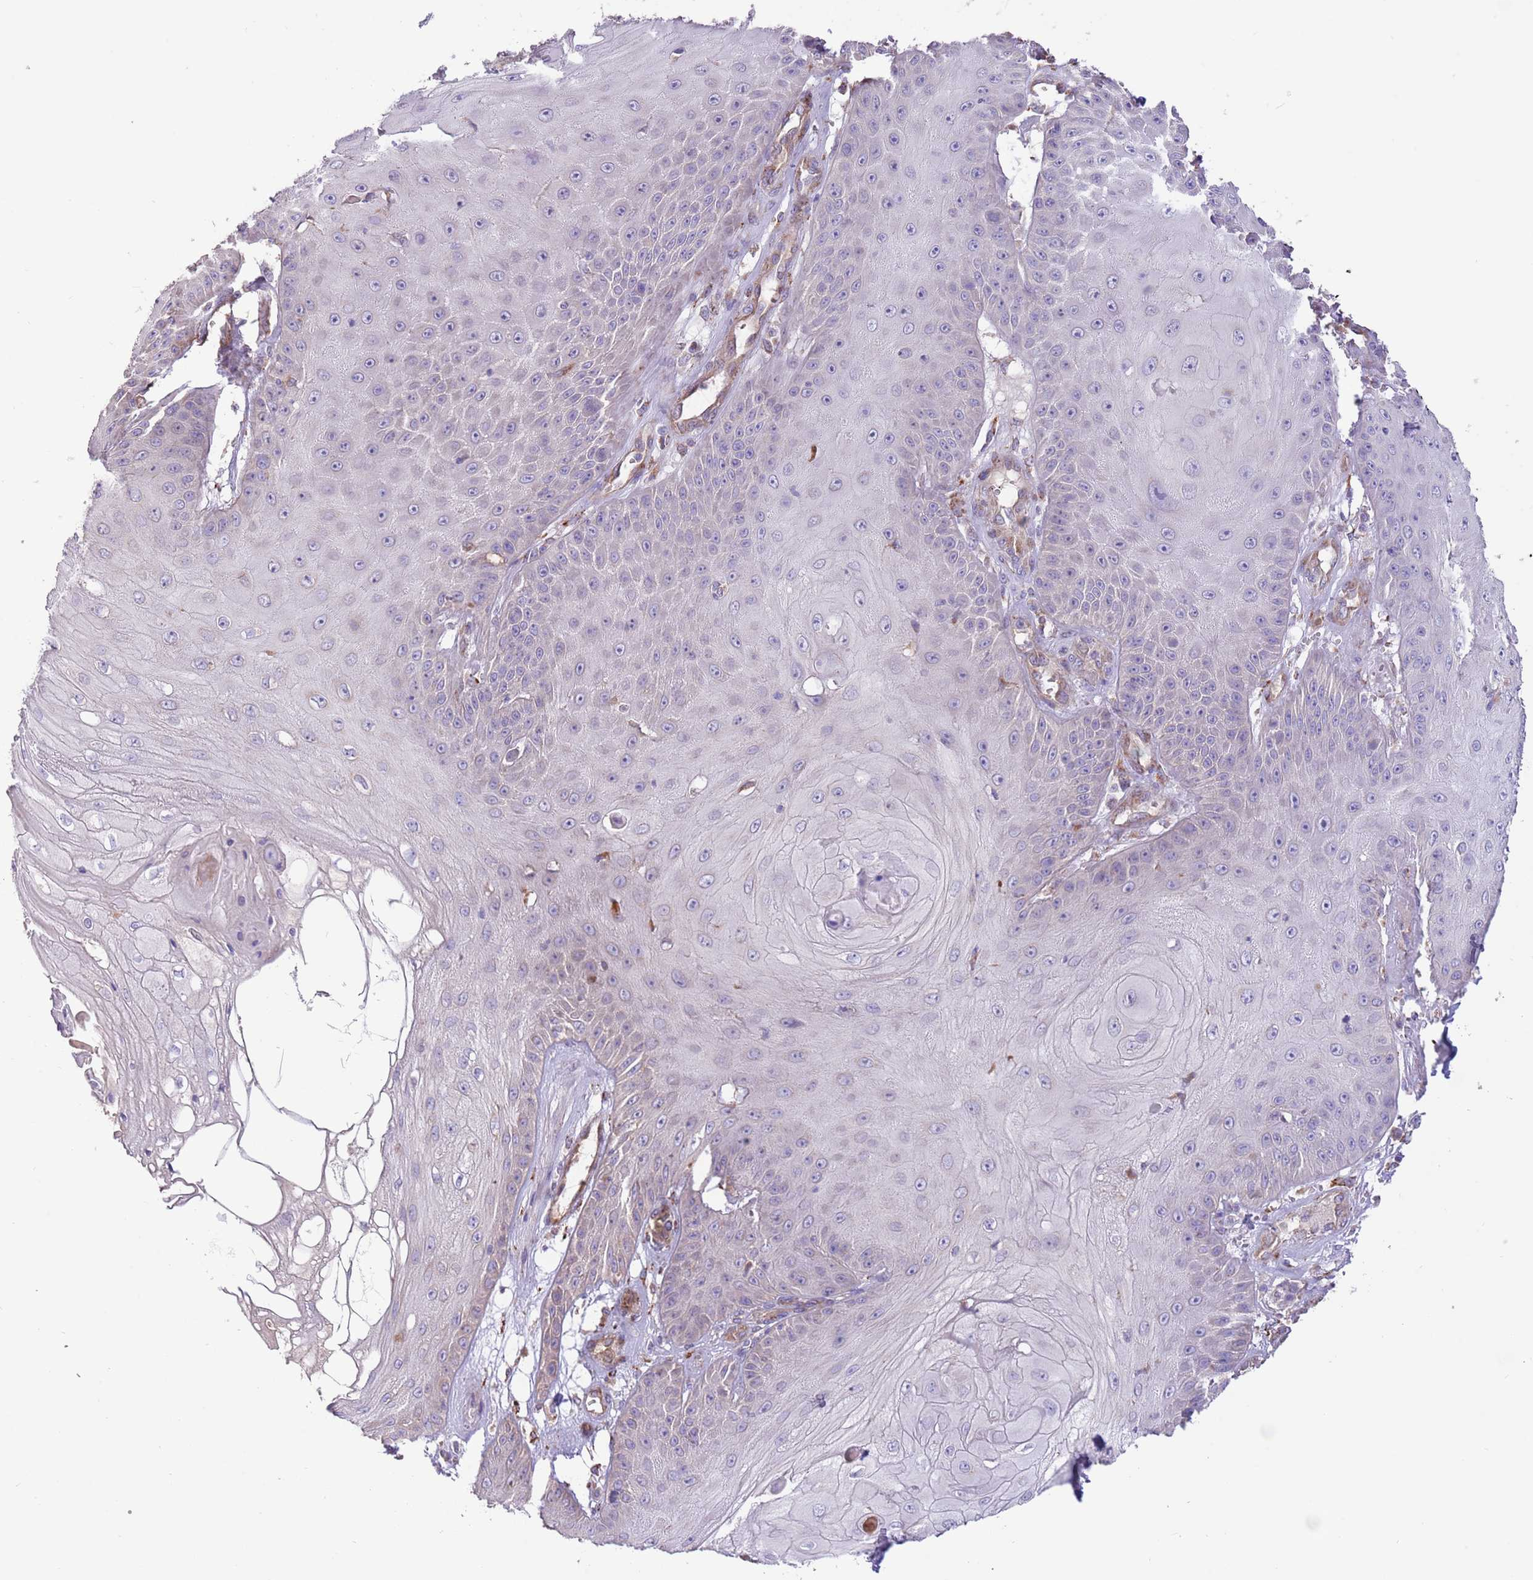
{"staining": {"intensity": "negative", "quantity": "none", "location": "none"}, "tissue": "skin cancer", "cell_type": "Tumor cells", "image_type": "cancer", "snomed": [{"axis": "morphology", "description": "Squamous cell carcinoma, NOS"}, {"axis": "topography", "description": "Skin"}], "caption": "This is an immunohistochemistry (IHC) image of human skin cancer. There is no positivity in tumor cells.", "gene": "DOCK6", "patient": {"sex": "male", "age": 70}}